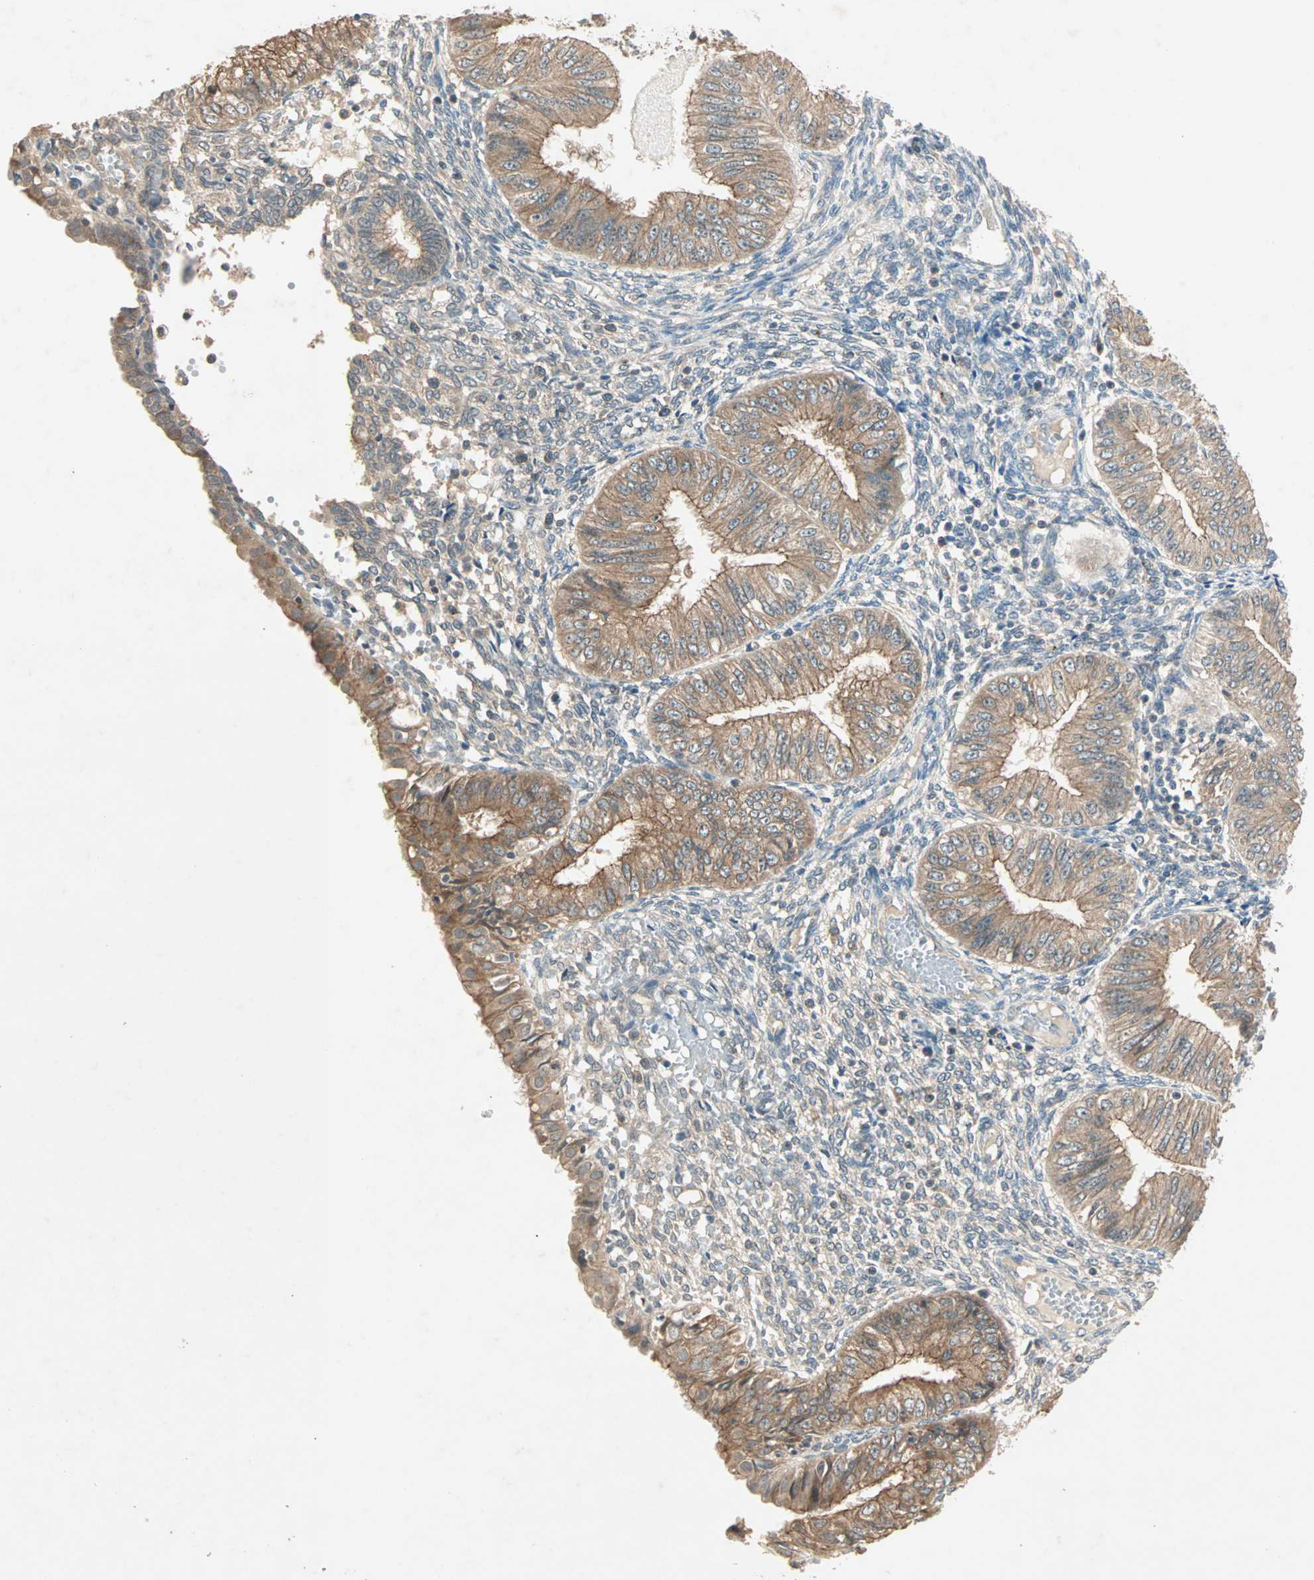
{"staining": {"intensity": "moderate", "quantity": ">75%", "location": "cytoplasmic/membranous"}, "tissue": "endometrial cancer", "cell_type": "Tumor cells", "image_type": "cancer", "snomed": [{"axis": "morphology", "description": "Normal tissue, NOS"}, {"axis": "morphology", "description": "Adenocarcinoma, NOS"}, {"axis": "topography", "description": "Endometrium"}], "caption": "Endometrial cancer (adenocarcinoma) stained with a protein marker reveals moderate staining in tumor cells.", "gene": "TTF2", "patient": {"sex": "female", "age": 53}}